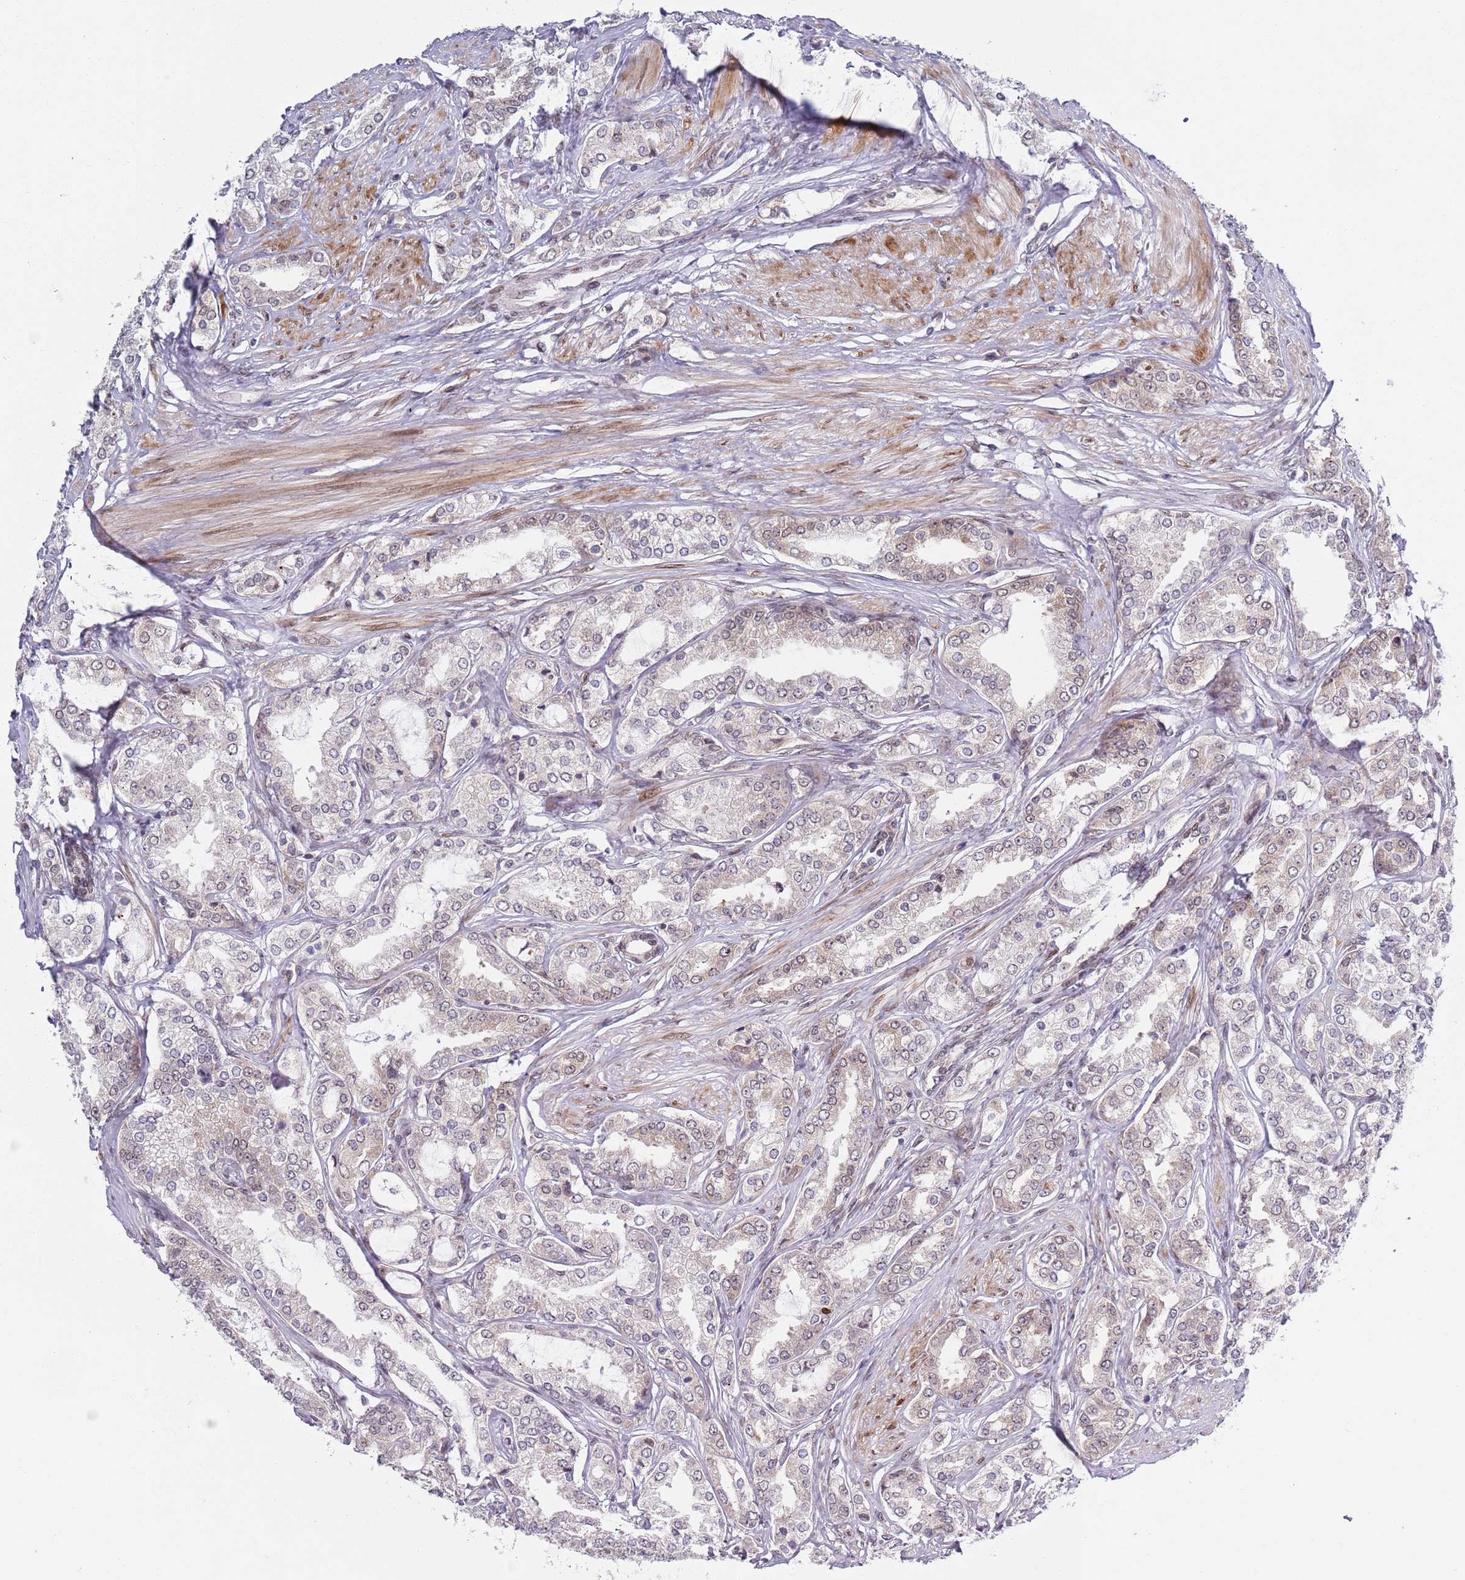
{"staining": {"intensity": "weak", "quantity": "<25%", "location": "nuclear"}, "tissue": "prostate cancer", "cell_type": "Tumor cells", "image_type": "cancer", "snomed": [{"axis": "morphology", "description": "Adenocarcinoma, High grade"}, {"axis": "topography", "description": "Prostate"}], "caption": "High magnification brightfield microscopy of prostate high-grade adenocarcinoma stained with DAB (3,3'-diaminobenzidine) (brown) and counterstained with hematoxylin (blue): tumor cells show no significant expression.", "gene": "SLC25A32", "patient": {"sex": "male", "age": 71}}